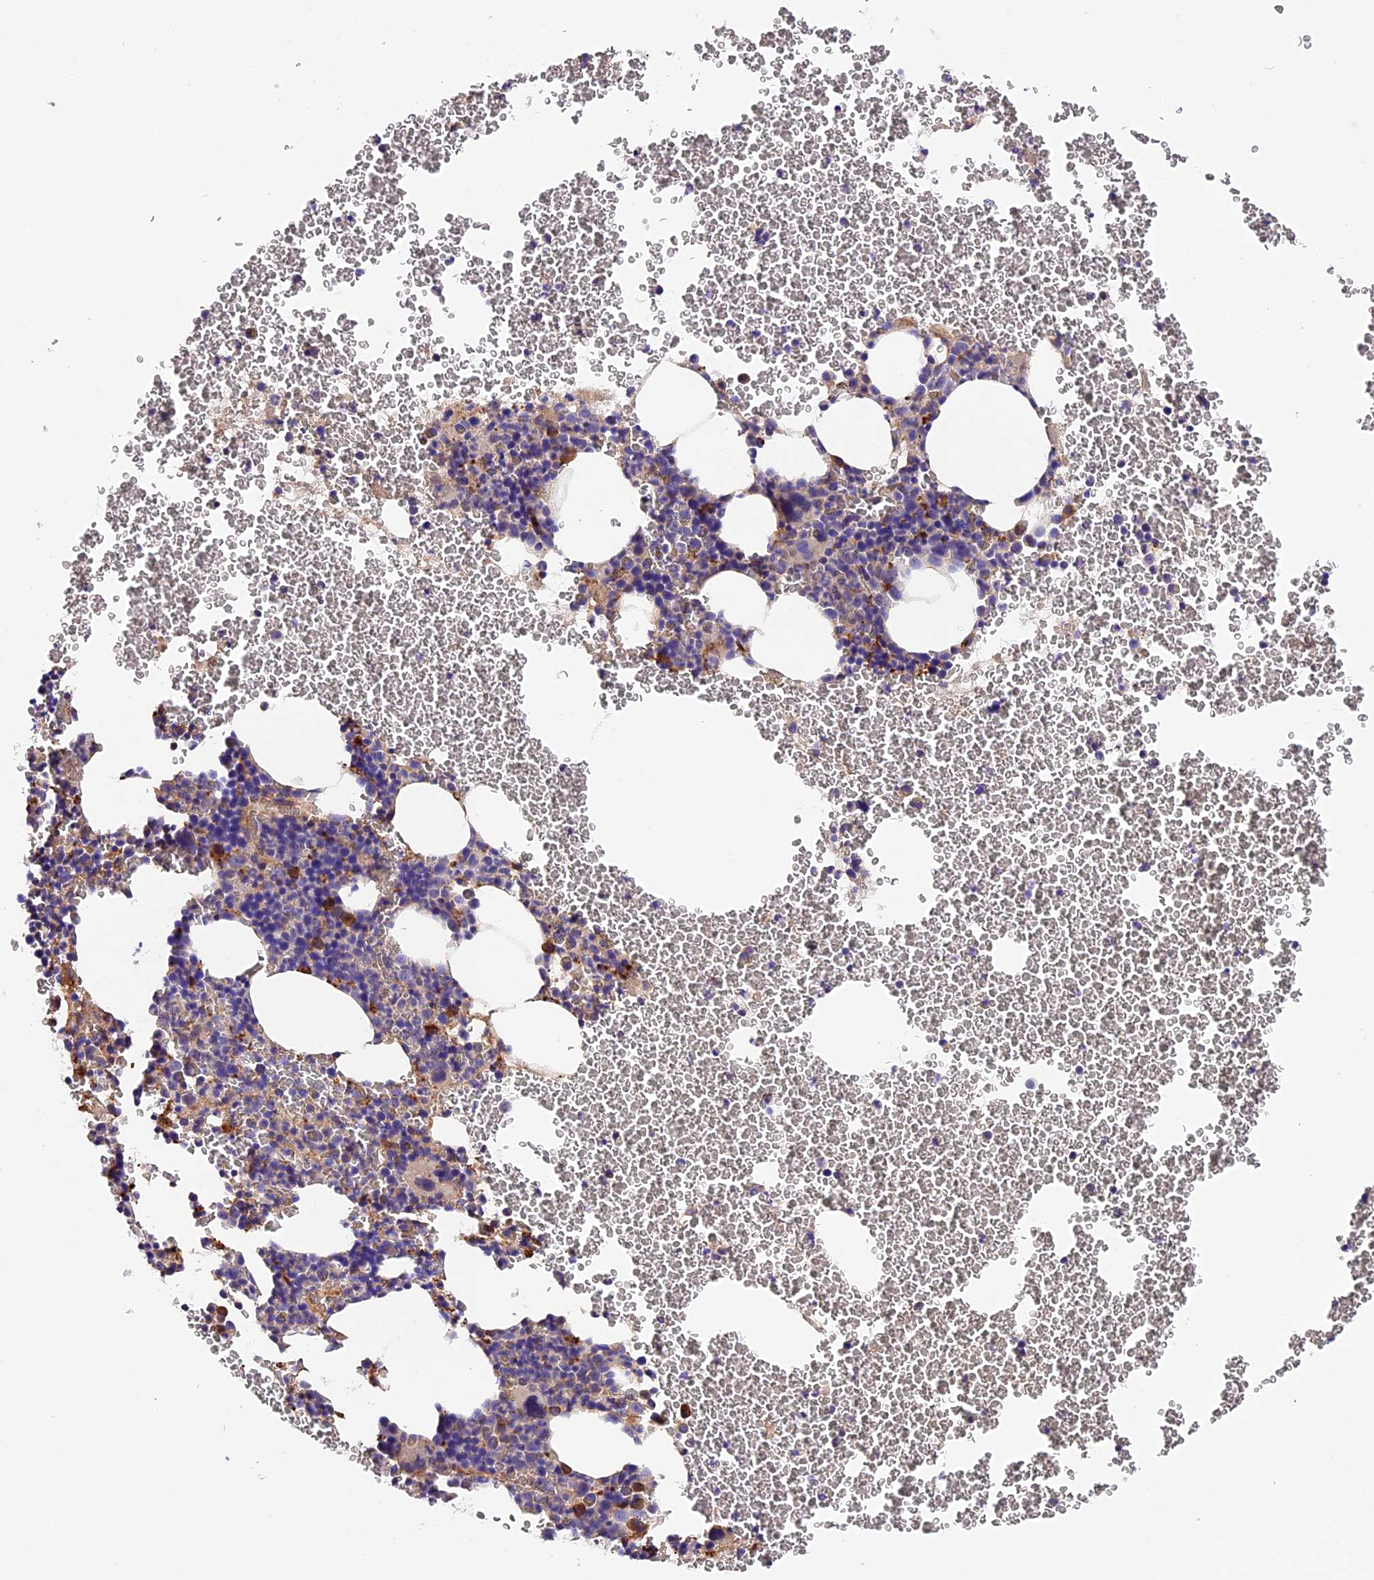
{"staining": {"intensity": "strong", "quantity": "<25%", "location": "cytoplasmic/membranous"}, "tissue": "bone marrow", "cell_type": "Hematopoietic cells", "image_type": "normal", "snomed": [{"axis": "morphology", "description": "Normal tissue, NOS"}, {"axis": "topography", "description": "Bone marrow"}], "caption": "Normal bone marrow reveals strong cytoplasmic/membranous positivity in approximately <25% of hematopoietic cells, visualized by immunohistochemistry. The protein of interest is shown in brown color, while the nuclei are stained blue.", "gene": "METTL22", "patient": {"sex": "male", "age": 75}}